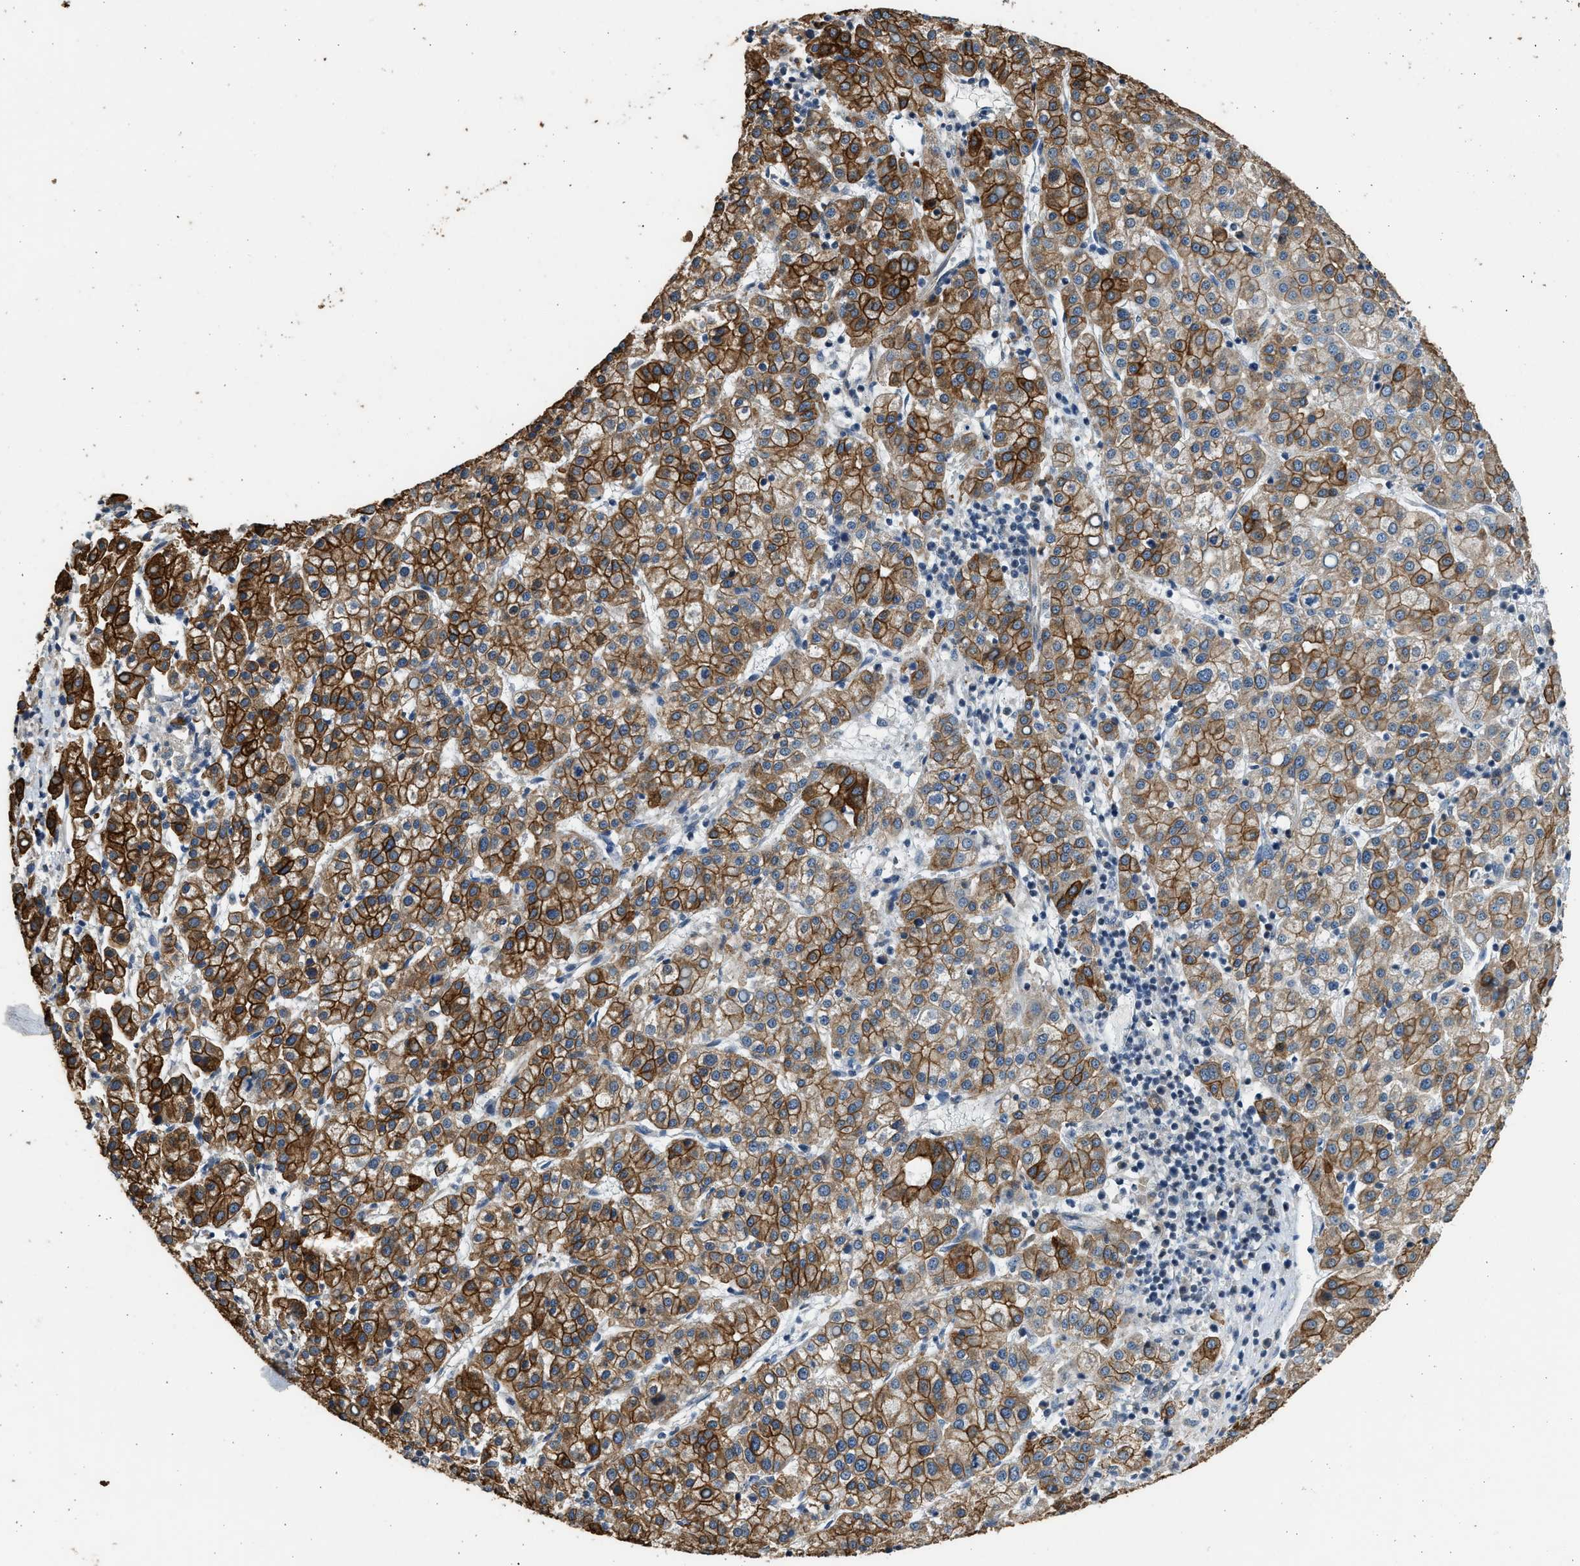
{"staining": {"intensity": "strong", "quantity": "25%-75%", "location": "cytoplasmic/membranous"}, "tissue": "liver cancer", "cell_type": "Tumor cells", "image_type": "cancer", "snomed": [{"axis": "morphology", "description": "Carcinoma, Hepatocellular, NOS"}, {"axis": "topography", "description": "Liver"}], "caption": "Strong cytoplasmic/membranous positivity is appreciated in about 25%-75% of tumor cells in liver hepatocellular carcinoma.", "gene": "PCLO", "patient": {"sex": "female", "age": 58}}